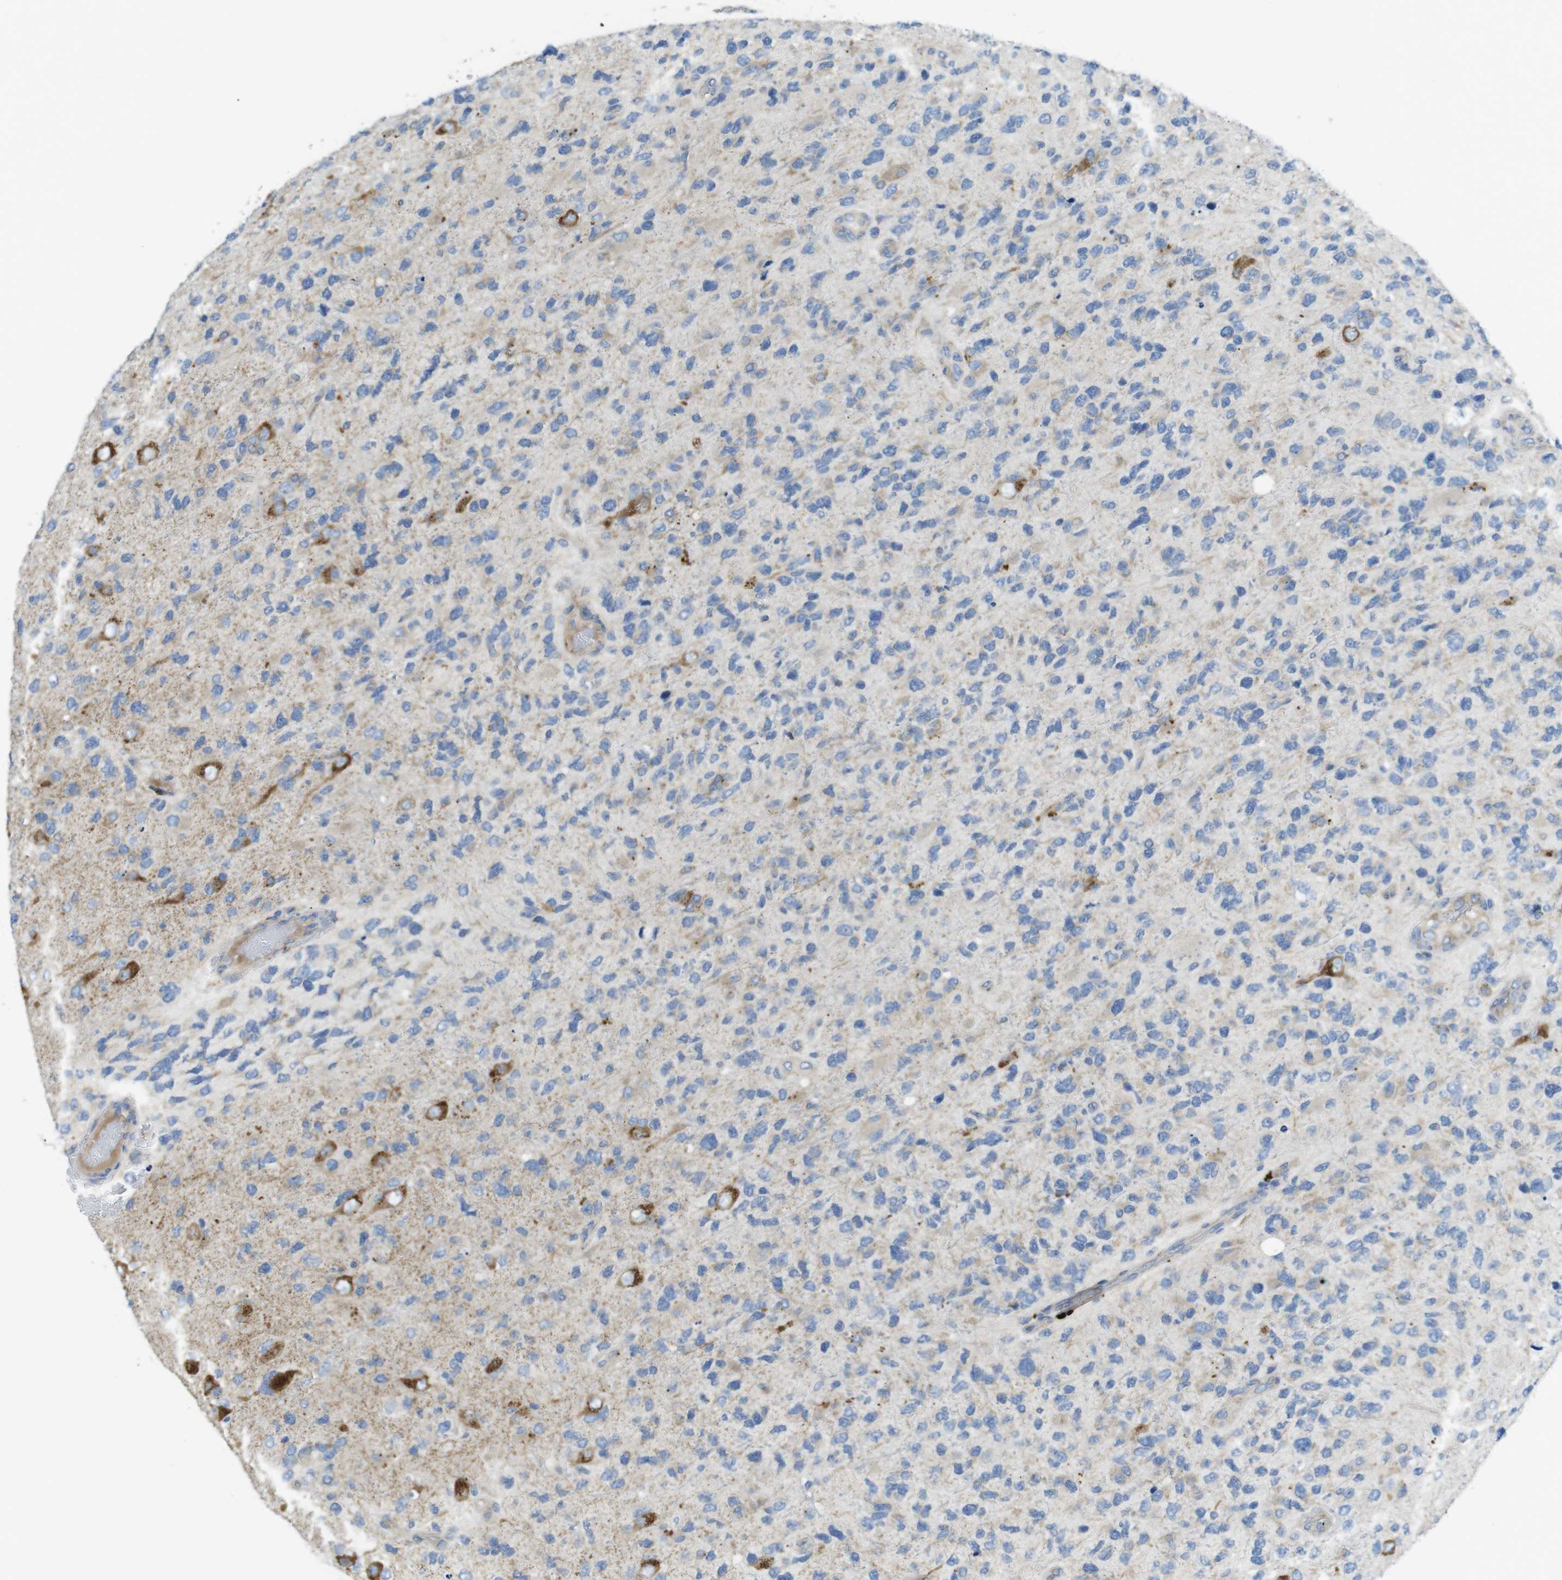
{"staining": {"intensity": "moderate", "quantity": "25%-75%", "location": "cytoplasmic/membranous"}, "tissue": "glioma", "cell_type": "Tumor cells", "image_type": "cancer", "snomed": [{"axis": "morphology", "description": "Glioma, malignant, High grade"}, {"axis": "topography", "description": "Brain"}], "caption": "This histopathology image displays immunohistochemistry staining of malignant glioma (high-grade), with medium moderate cytoplasmic/membranous positivity in about 25%-75% of tumor cells.", "gene": "TMEM234", "patient": {"sex": "female", "age": 58}}